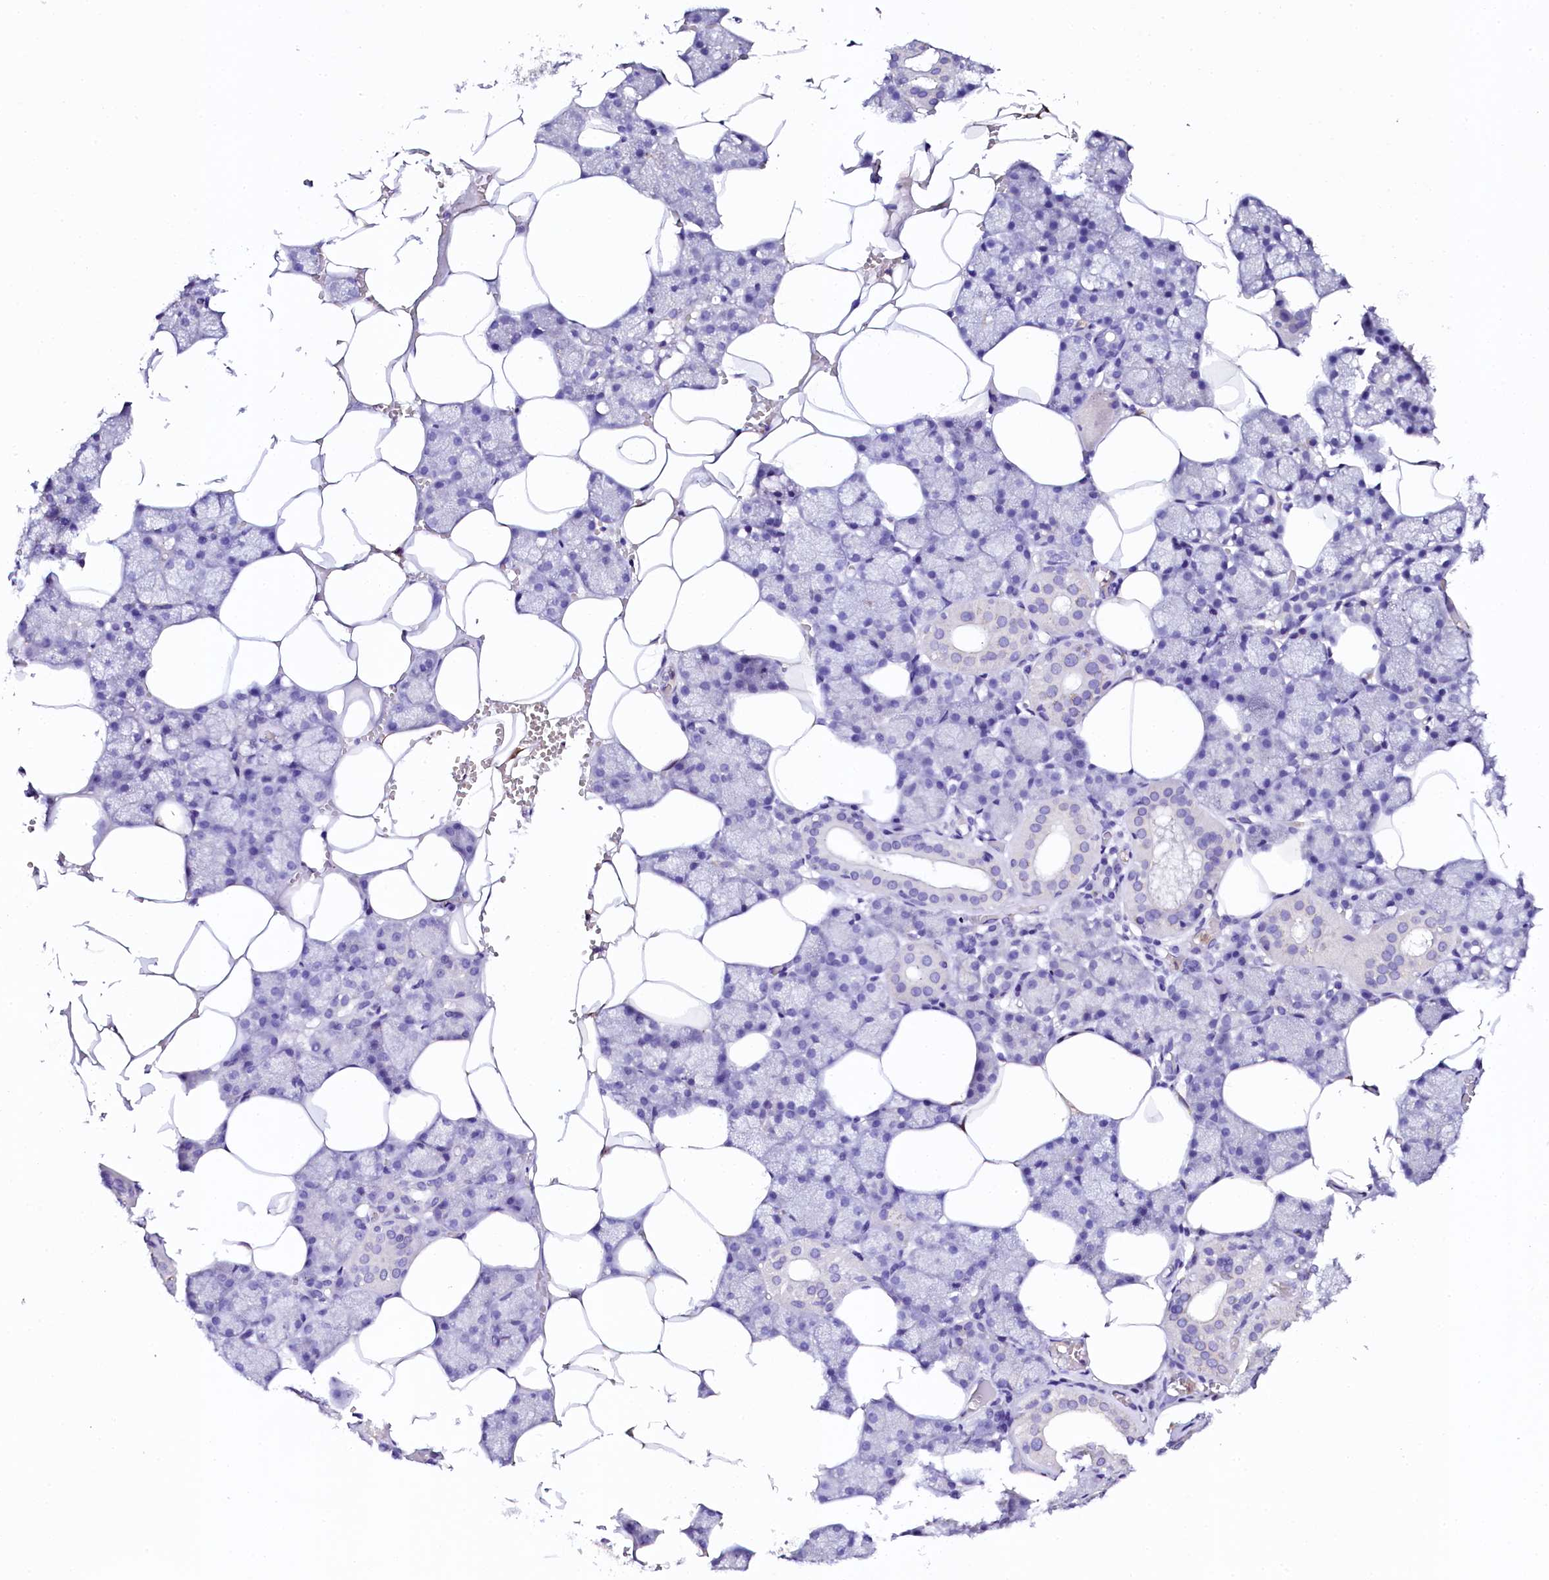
{"staining": {"intensity": "negative", "quantity": "none", "location": "none"}, "tissue": "salivary gland", "cell_type": "Glandular cells", "image_type": "normal", "snomed": [{"axis": "morphology", "description": "Normal tissue, NOS"}, {"axis": "topography", "description": "Salivary gland"}], "caption": "Glandular cells are negative for protein expression in normal human salivary gland. The staining was performed using DAB to visualize the protein expression in brown, while the nuclei were stained in blue with hematoxylin (Magnification: 20x).", "gene": "NAA16", "patient": {"sex": "male", "age": 62}}